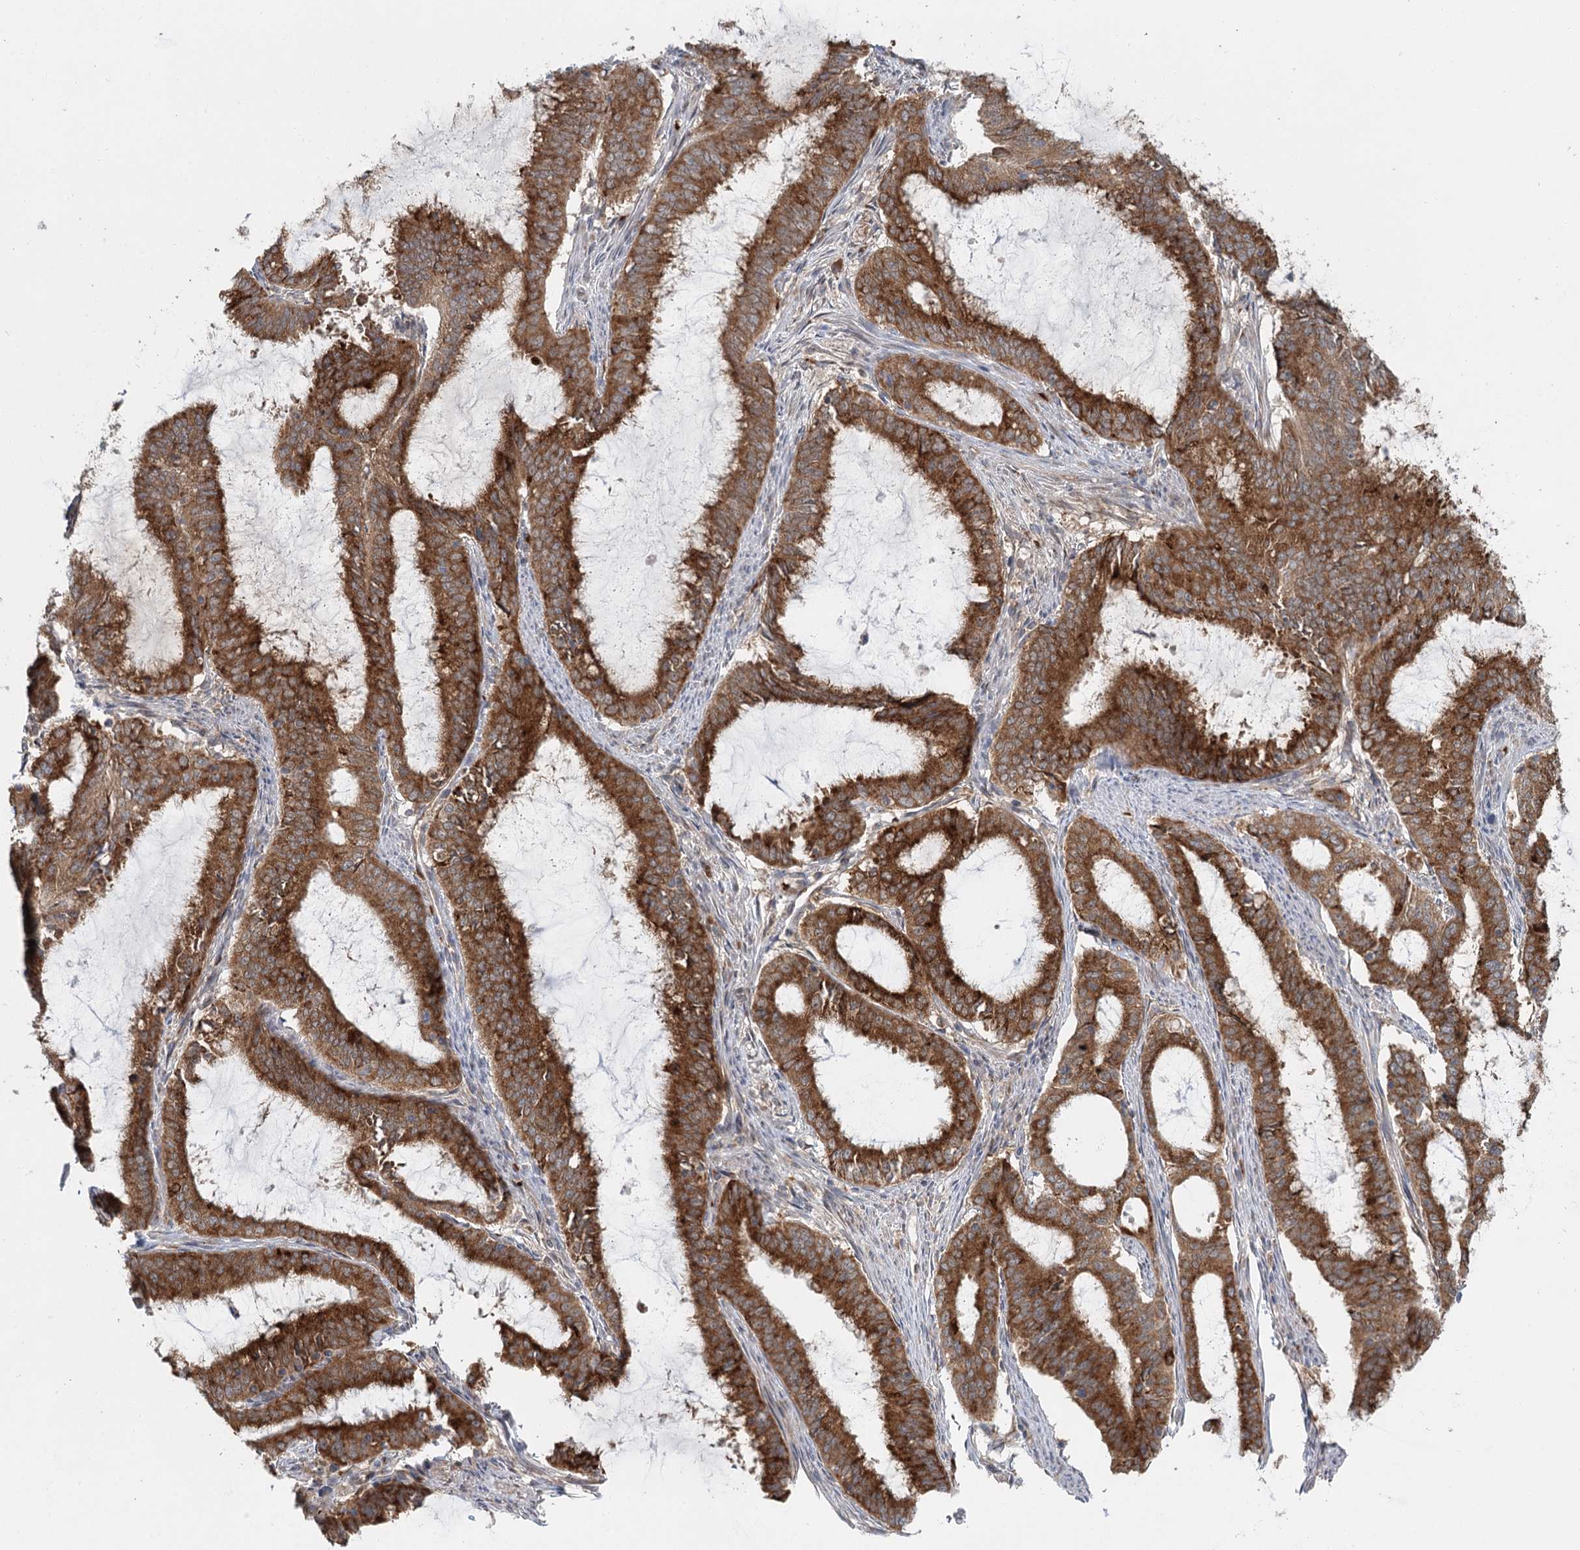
{"staining": {"intensity": "strong", "quantity": ">75%", "location": "cytoplasmic/membranous"}, "tissue": "endometrial cancer", "cell_type": "Tumor cells", "image_type": "cancer", "snomed": [{"axis": "morphology", "description": "Adenocarcinoma, NOS"}, {"axis": "topography", "description": "Endometrium"}], "caption": "DAB (3,3'-diaminobenzidine) immunohistochemical staining of human endometrial cancer exhibits strong cytoplasmic/membranous protein staining in approximately >75% of tumor cells. The staining was performed using DAB, with brown indicating positive protein expression. Nuclei are stained blue with hematoxylin.", "gene": "ADK", "patient": {"sex": "female", "age": 51}}